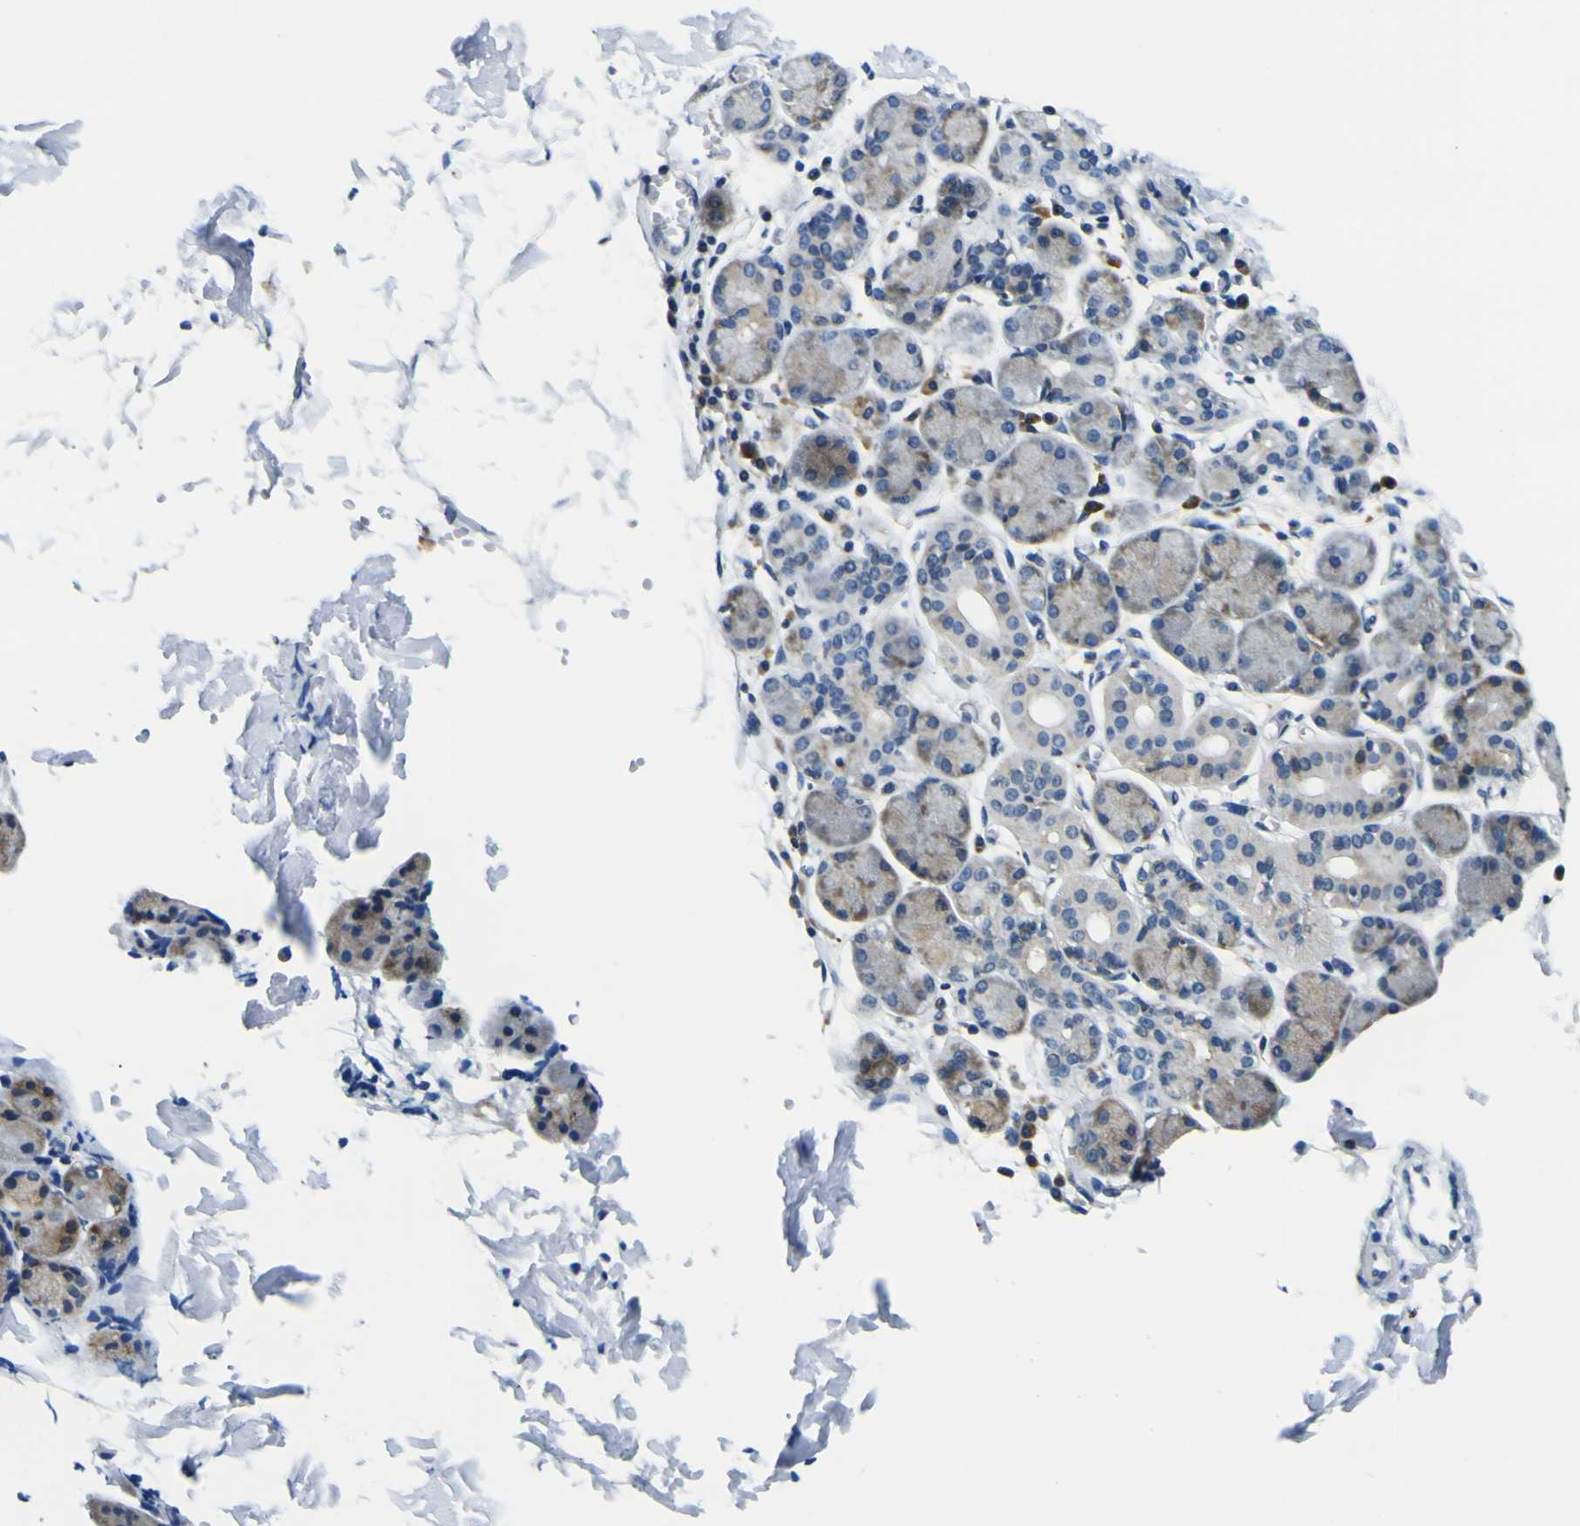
{"staining": {"intensity": "weak", "quantity": "<25%", "location": "cytoplasmic/membranous"}, "tissue": "salivary gland", "cell_type": "Glandular cells", "image_type": "normal", "snomed": [{"axis": "morphology", "description": "Normal tissue, NOS"}, {"axis": "topography", "description": "Salivary gland"}], "caption": "DAB (3,3'-diaminobenzidine) immunohistochemical staining of benign salivary gland exhibits no significant staining in glandular cells. Nuclei are stained in blue.", "gene": "NLRP3", "patient": {"sex": "female", "age": 24}}